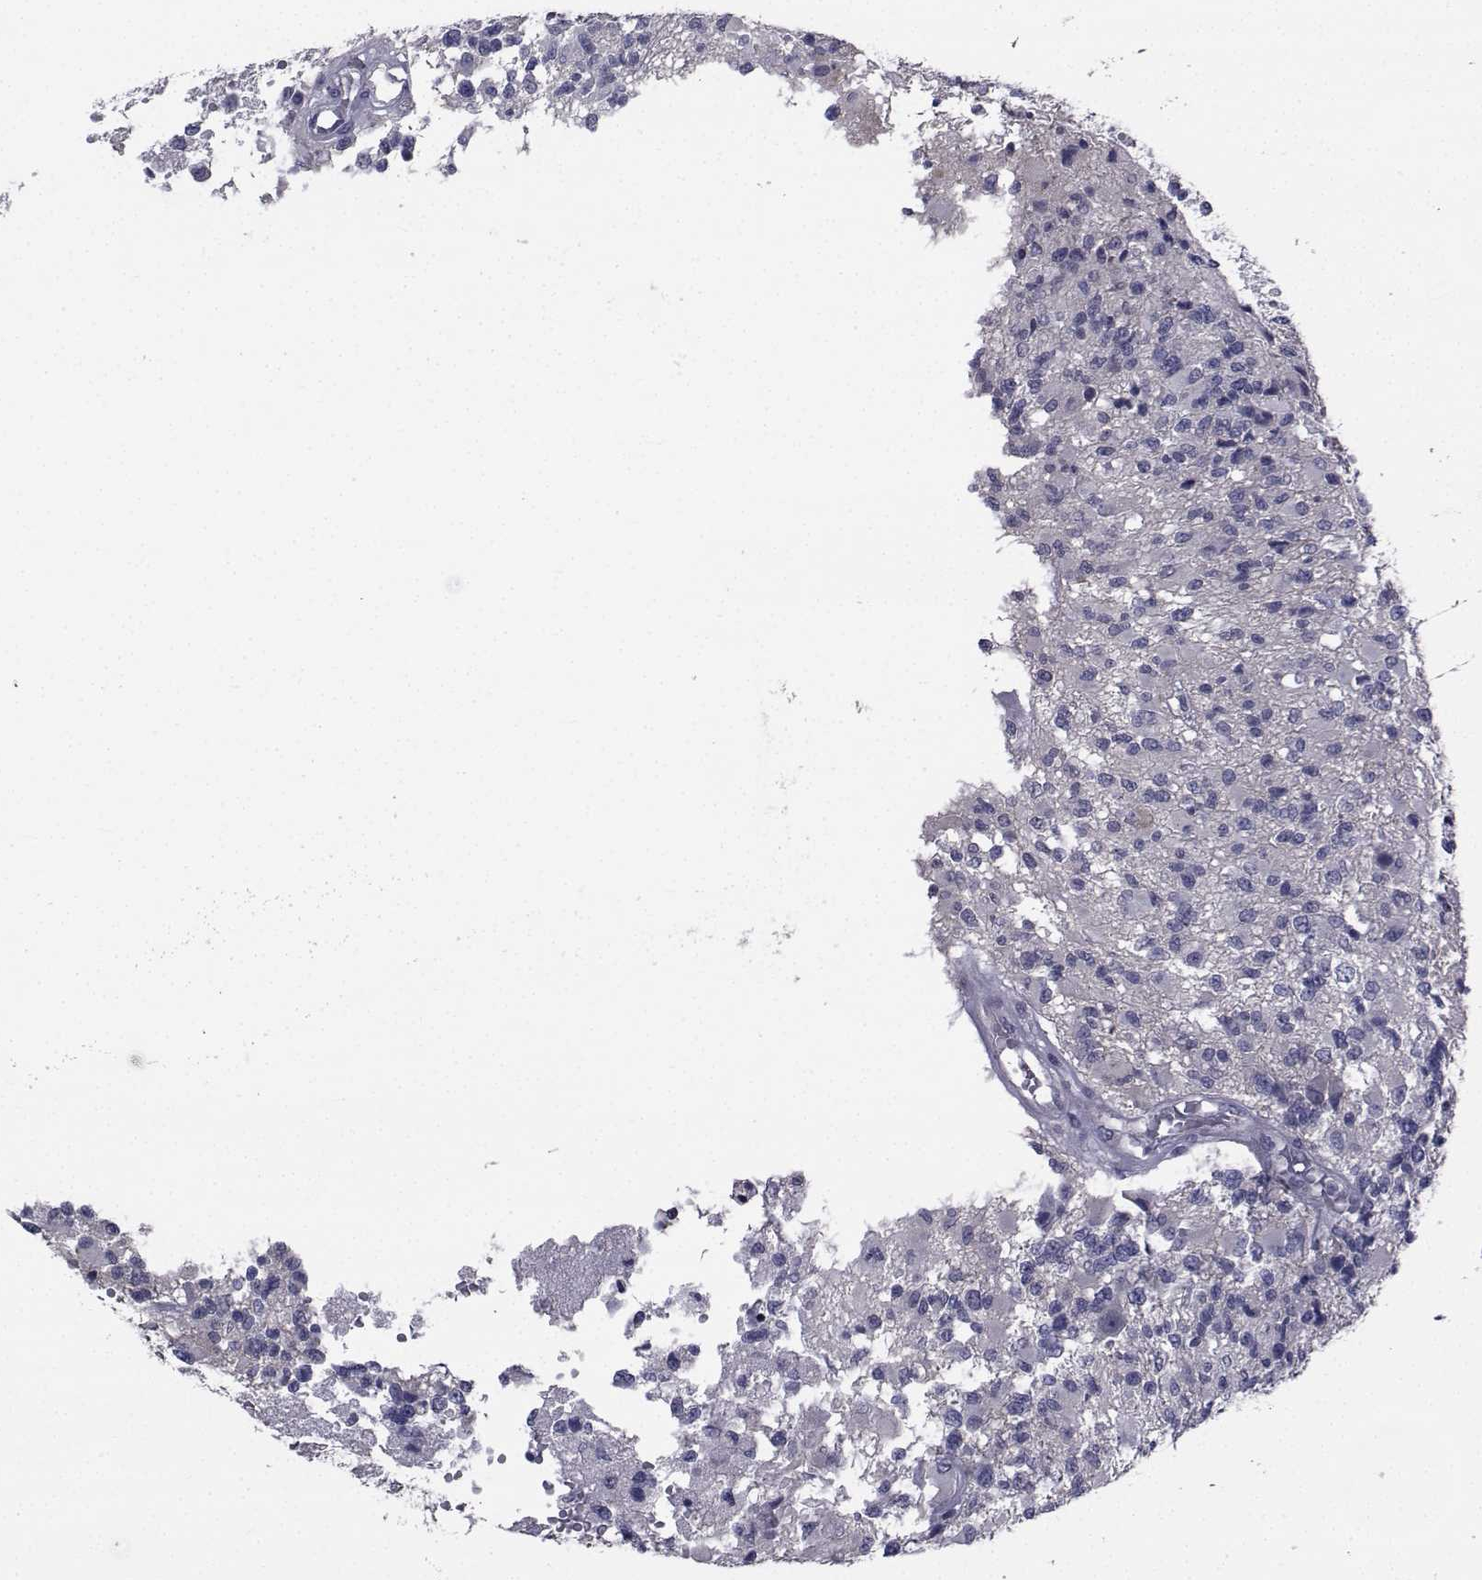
{"staining": {"intensity": "negative", "quantity": "none", "location": "none"}, "tissue": "glioma", "cell_type": "Tumor cells", "image_type": "cancer", "snomed": [{"axis": "morphology", "description": "Glioma, malignant, High grade"}, {"axis": "topography", "description": "Brain"}], "caption": "There is no significant positivity in tumor cells of malignant glioma (high-grade).", "gene": "CHRNA1", "patient": {"sex": "female", "age": 63}}